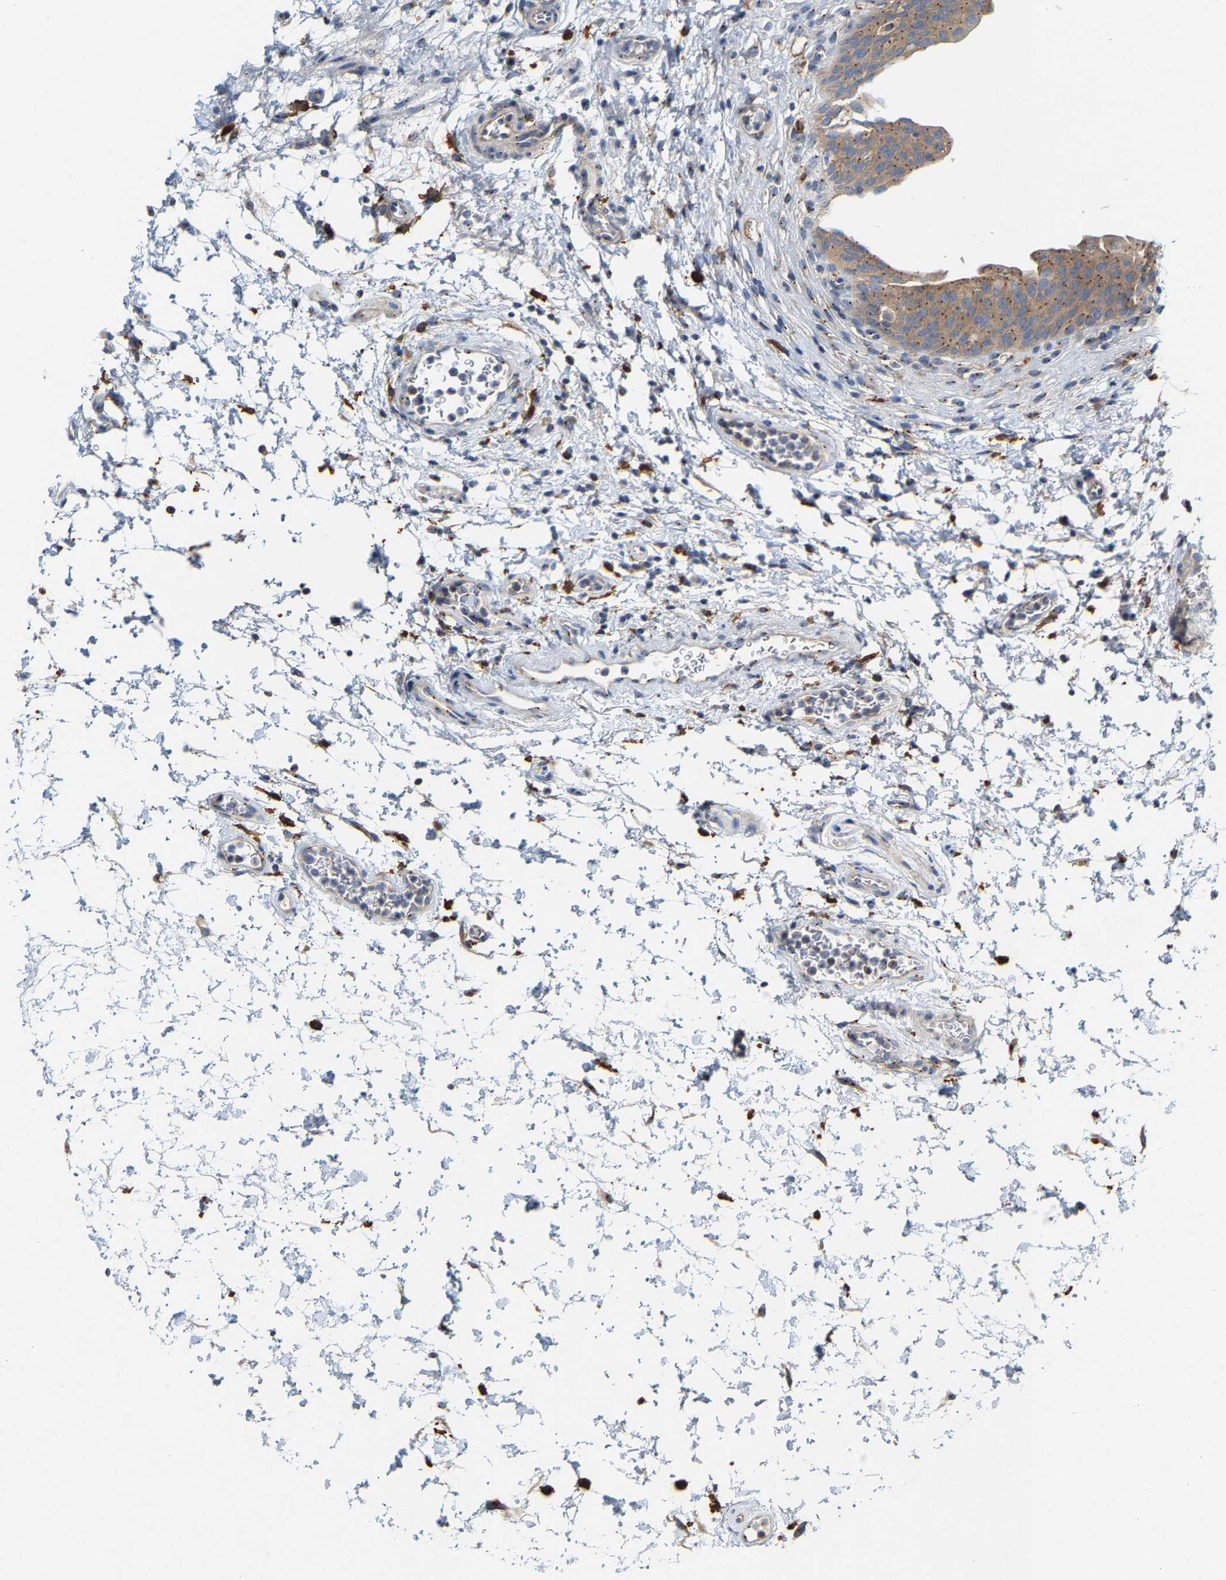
{"staining": {"intensity": "moderate", "quantity": ">75%", "location": "cytoplasmic/membranous"}, "tissue": "urinary bladder", "cell_type": "Urothelial cells", "image_type": "normal", "snomed": [{"axis": "morphology", "description": "Normal tissue, NOS"}, {"axis": "topography", "description": "Urinary bladder"}], "caption": "Brown immunohistochemical staining in unremarkable human urinary bladder reveals moderate cytoplasmic/membranous expression in approximately >75% of urothelial cells. (DAB IHC with brightfield microscopy, high magnification).", "gene": "PCNT", "patient": {"sex": "male", "age": 37}}